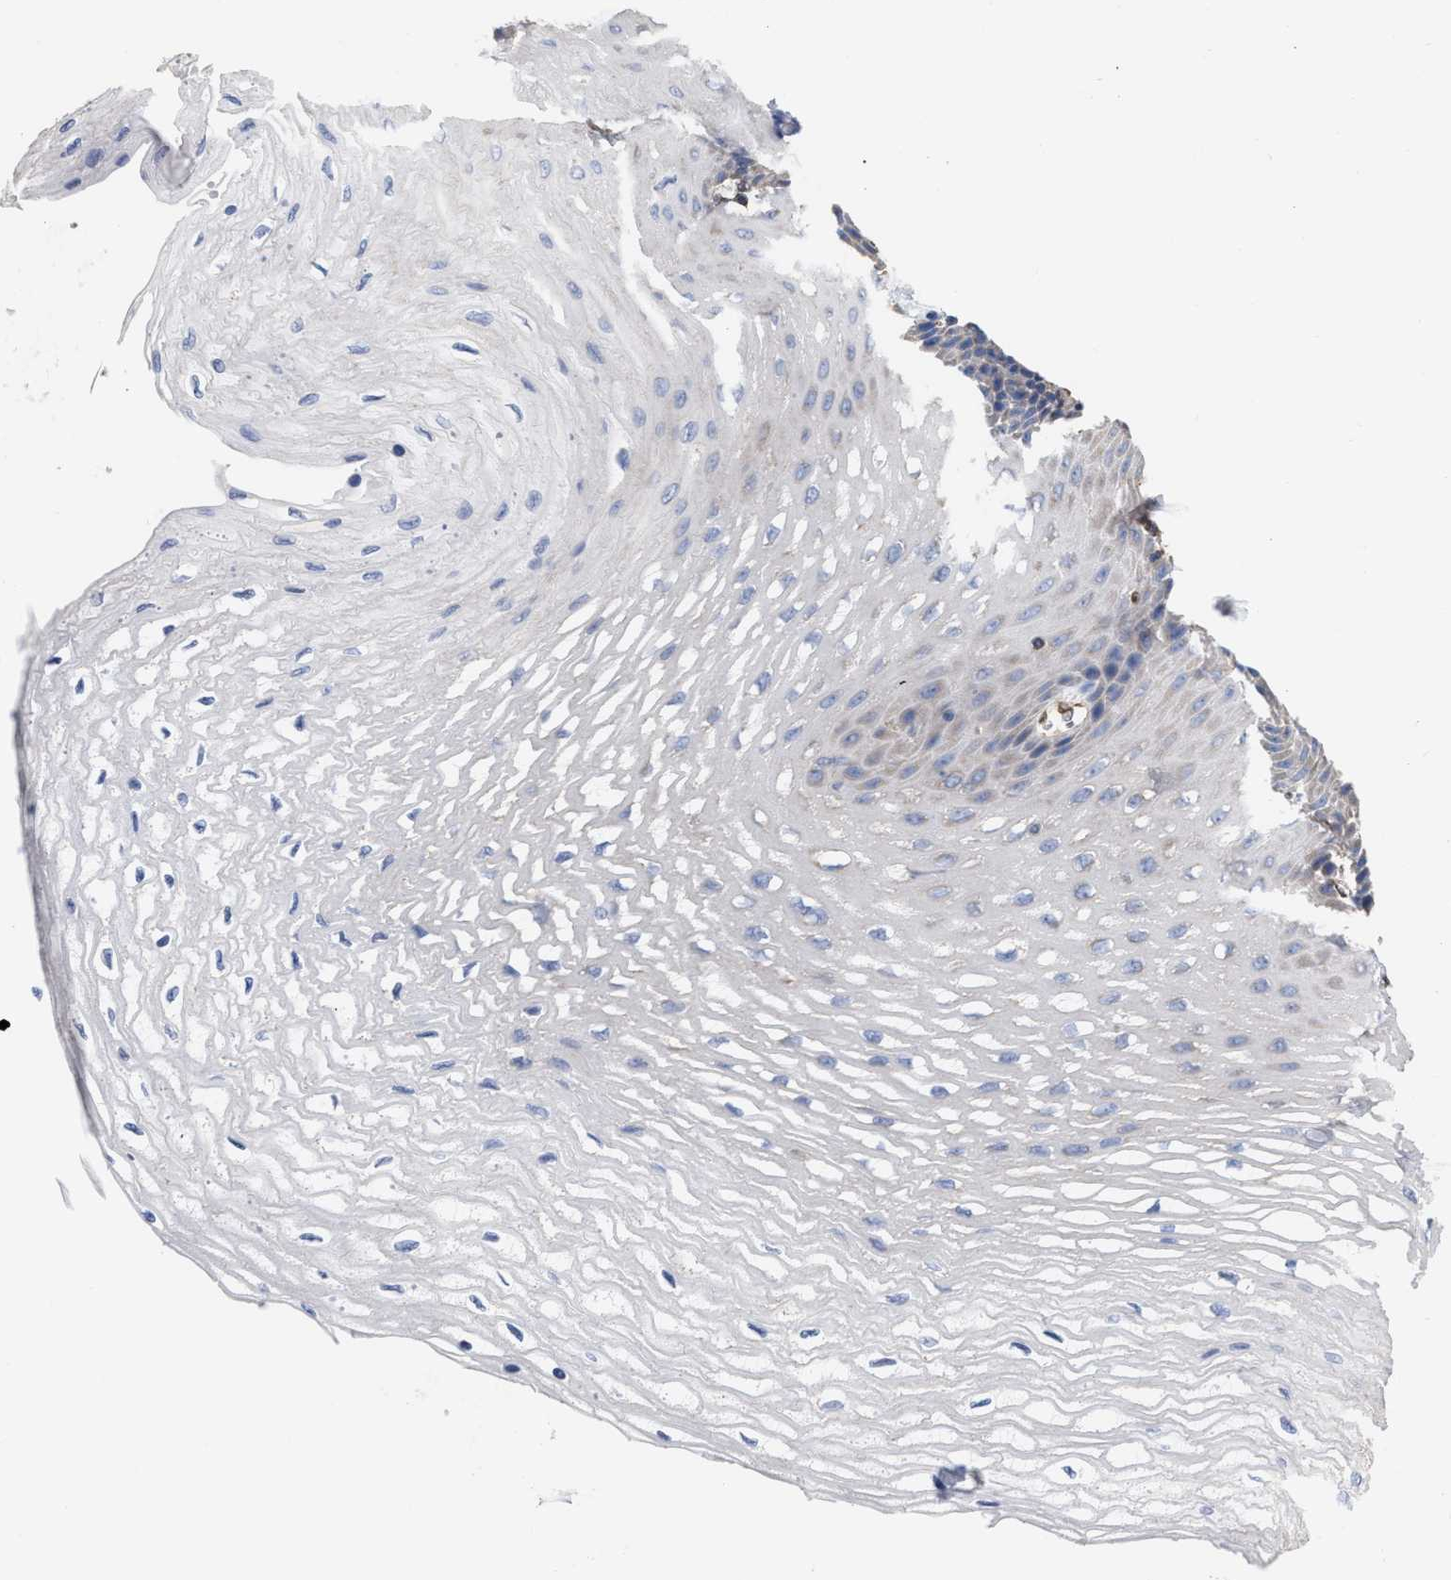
{"staining": {"intensity": "negative", "quantity": "none", "location": "none"}, "tissue": "esophagus", "cell_type": "Squamous epithelial cells", "image_type": "normal", "snomed": [{"axis": "morphology", "description": "Normal tissue, NOS"}, {"axis": "topography", "description": "Esophagus"}], "caption": "Immunohistochemistry (IHC) photomicrograph of unremarkable esophagus: esophagus stained with DAB exhibits no significant protein positivity in squamous epithelial cells. (DAB (3,3'-diaminobenzidine) immunohistochemistry (IHC), high magnification).", "gene": "GIMAP4", "patient": {"sex": "female", "age": 72}}